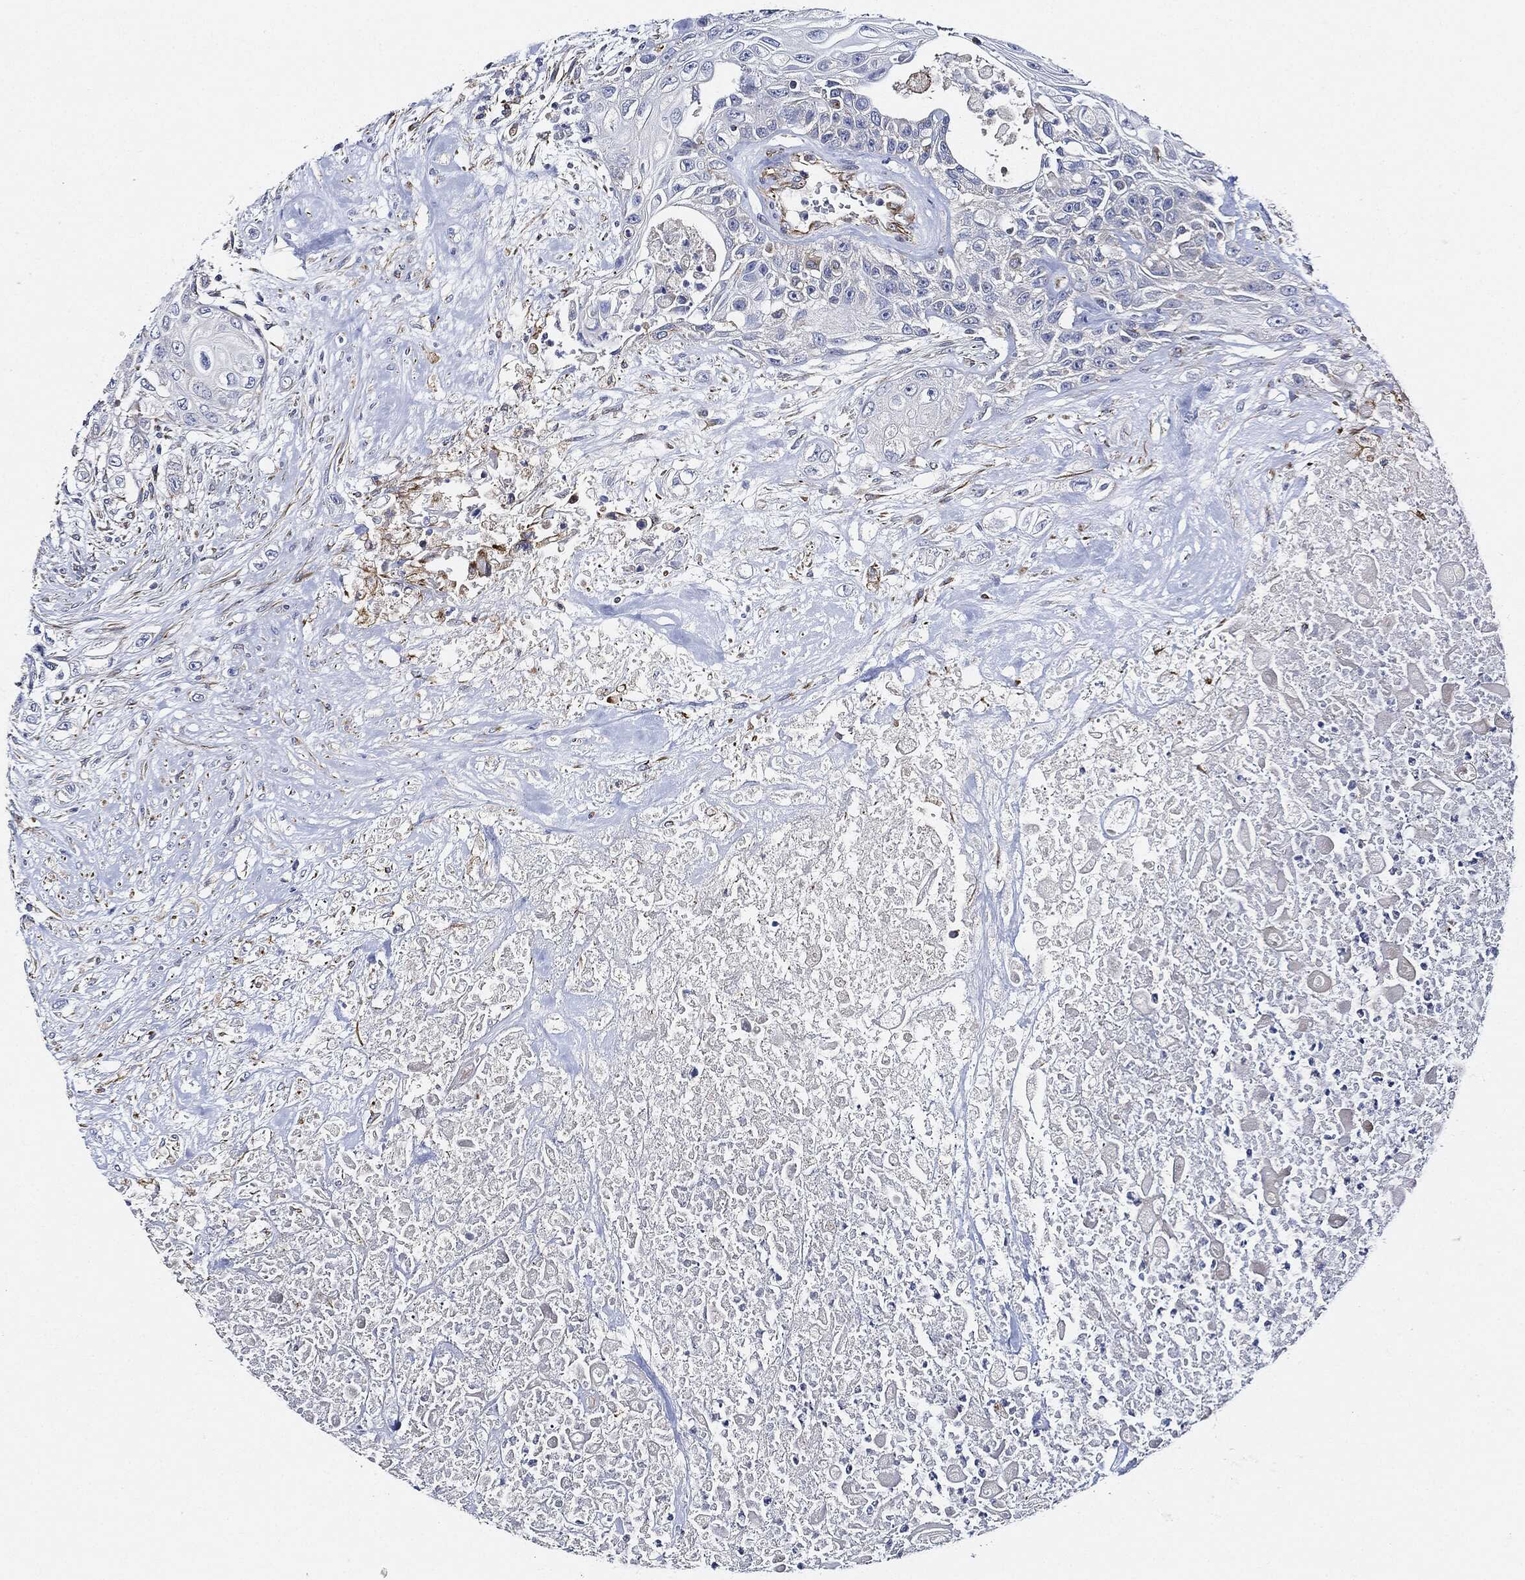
{"staining": {"intensity": "negative", "quantity": "none", "location": "none"}, "tissue": "urothelial cancer", "cell_type": "Tumor cells", "image_type": "cancer", "snomed": [{"axis": "morphology", "description": "Urothelial carcinoma, High grade"}, {"axis": "topography", "description": "Urinary bladder"}], "caption": "This is an immunohistochemistry (IHC) histopathology image of urothelial carcinoma (high-grade). There is no expression in tumor cells.", "gene": "THSD1", "patient": {"sex": "female", "age": 56}}